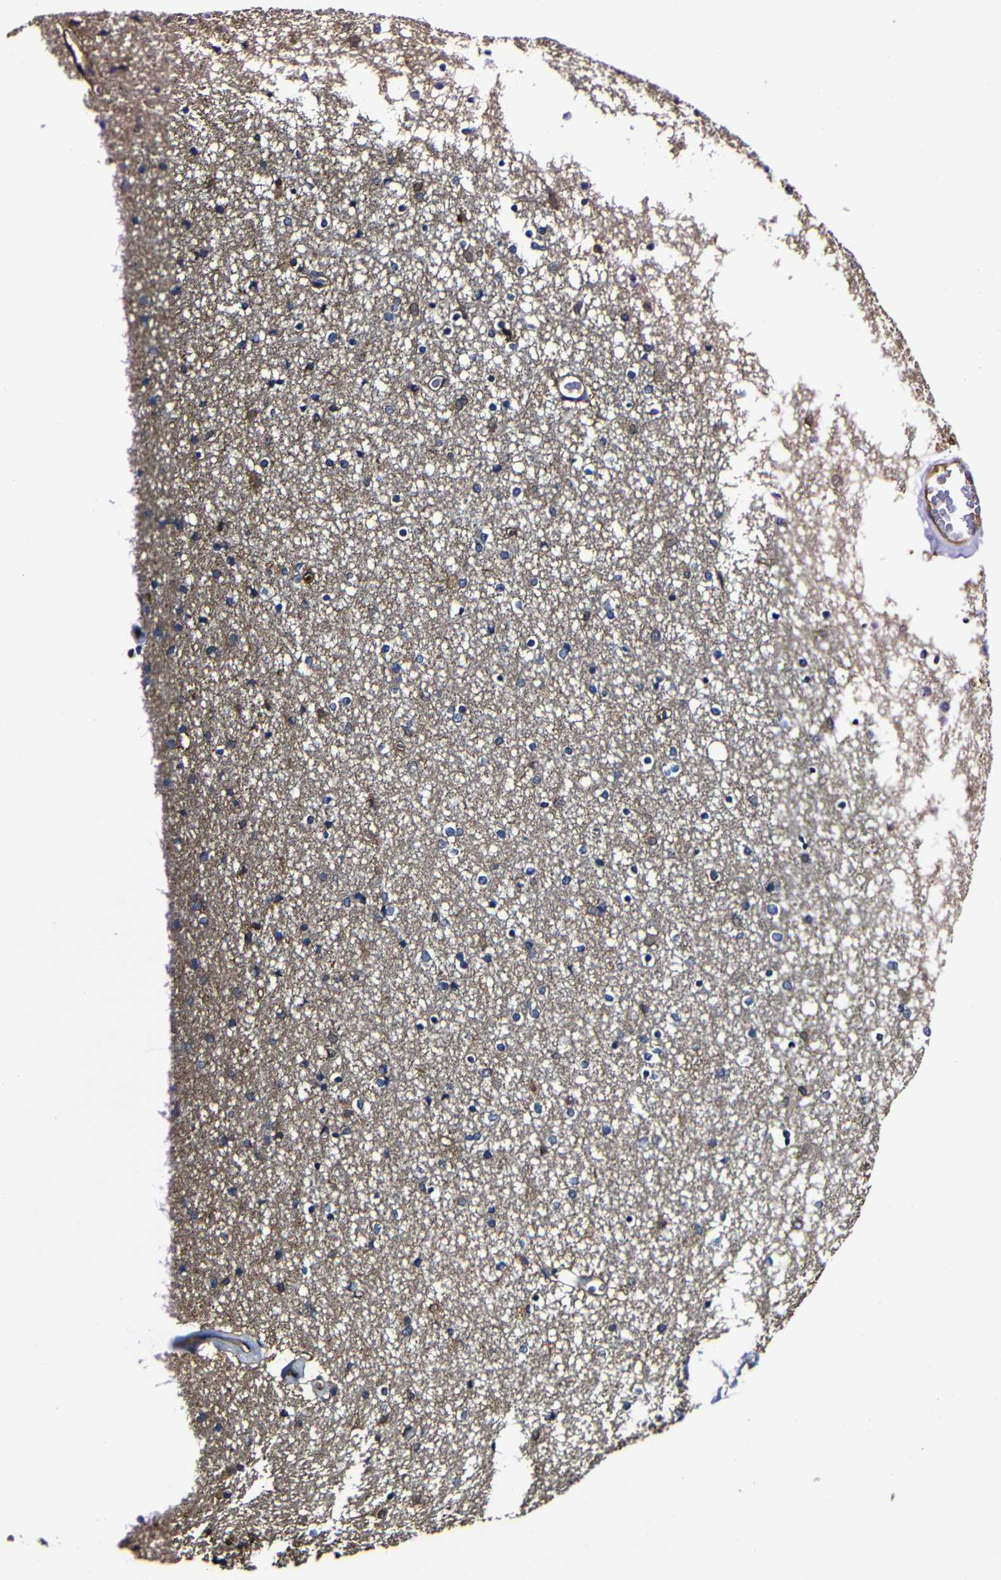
{"staining": {"intensity": "moderate", "quantity": "<25%", "location": "cytoplasmic/membranous"}, "tissue": "caudate", "cell_type": "Glial cells", "image_type": "normal", "snomed": [{"axis": "morphology", "description": "Normal tissue, NOS"}, {"axis": "topography", "description": "Lateral ventricle wall"}], "caption": "A micrograph showing moderate cytoplasmic/membranous staining in about <25% of glial cells in benign caudate, as visualized by brown immunohistochemical staining.", "gene": "MSN", "patient": {"sex": "female", "age": 54}}